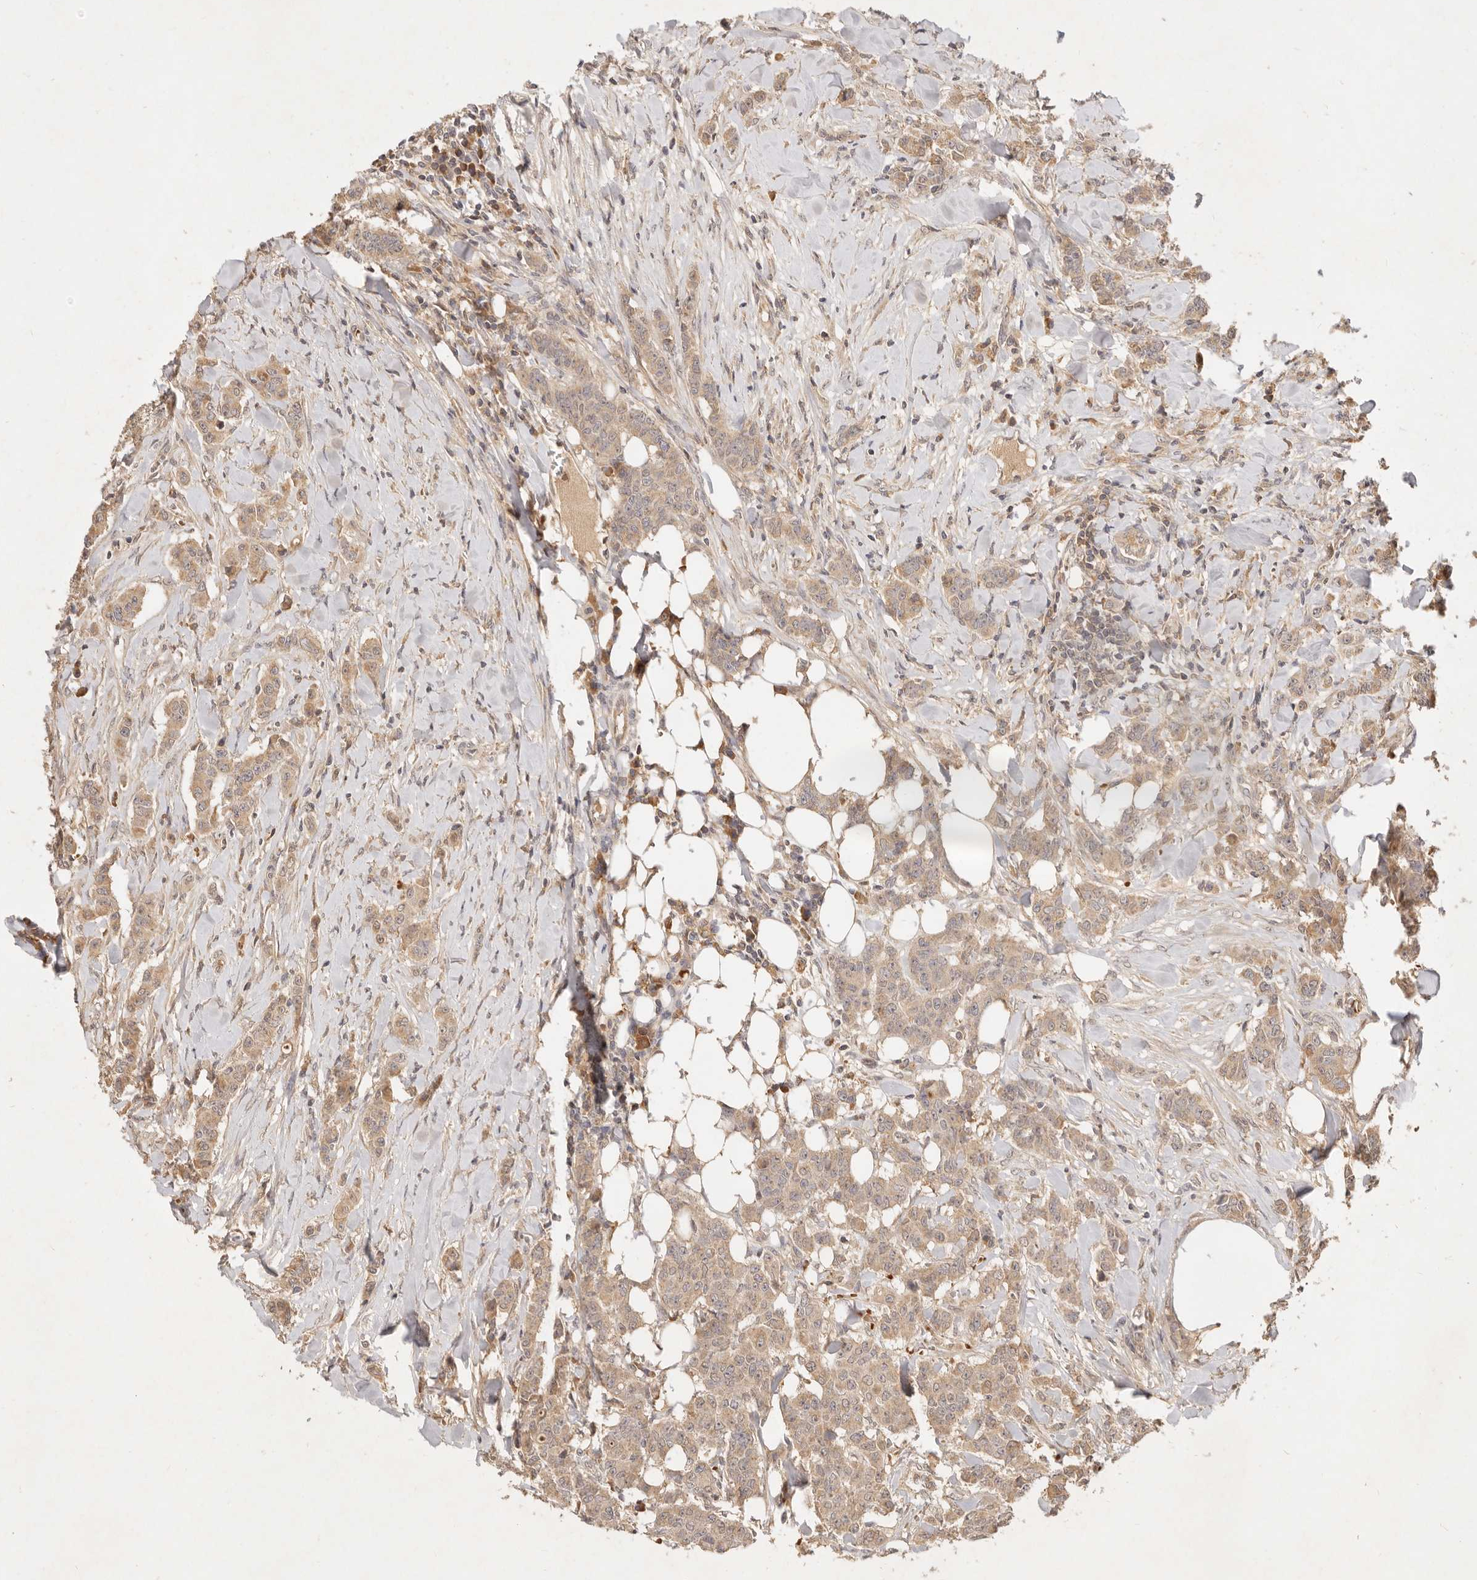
{"staining": {"intensity": "weak", "quantity": ">75%", "location": "cytoplasmic/membranous"}, "tissue": "breast cancer", "cell_type": "Tumor cells", "image_type": "cancer", "snomed": [{"axis": "morphology", "description": "Duct carcinoma"}, {"axis": "topography", "description": "Breast"}], "caption": "Protein expression analysis of breast cancer shows weak cytoplasmic/membranous positivity in approximately >75% of tumor cells.", "gene": "FREM2", "patient": {"sex": "female", "age": 40}}